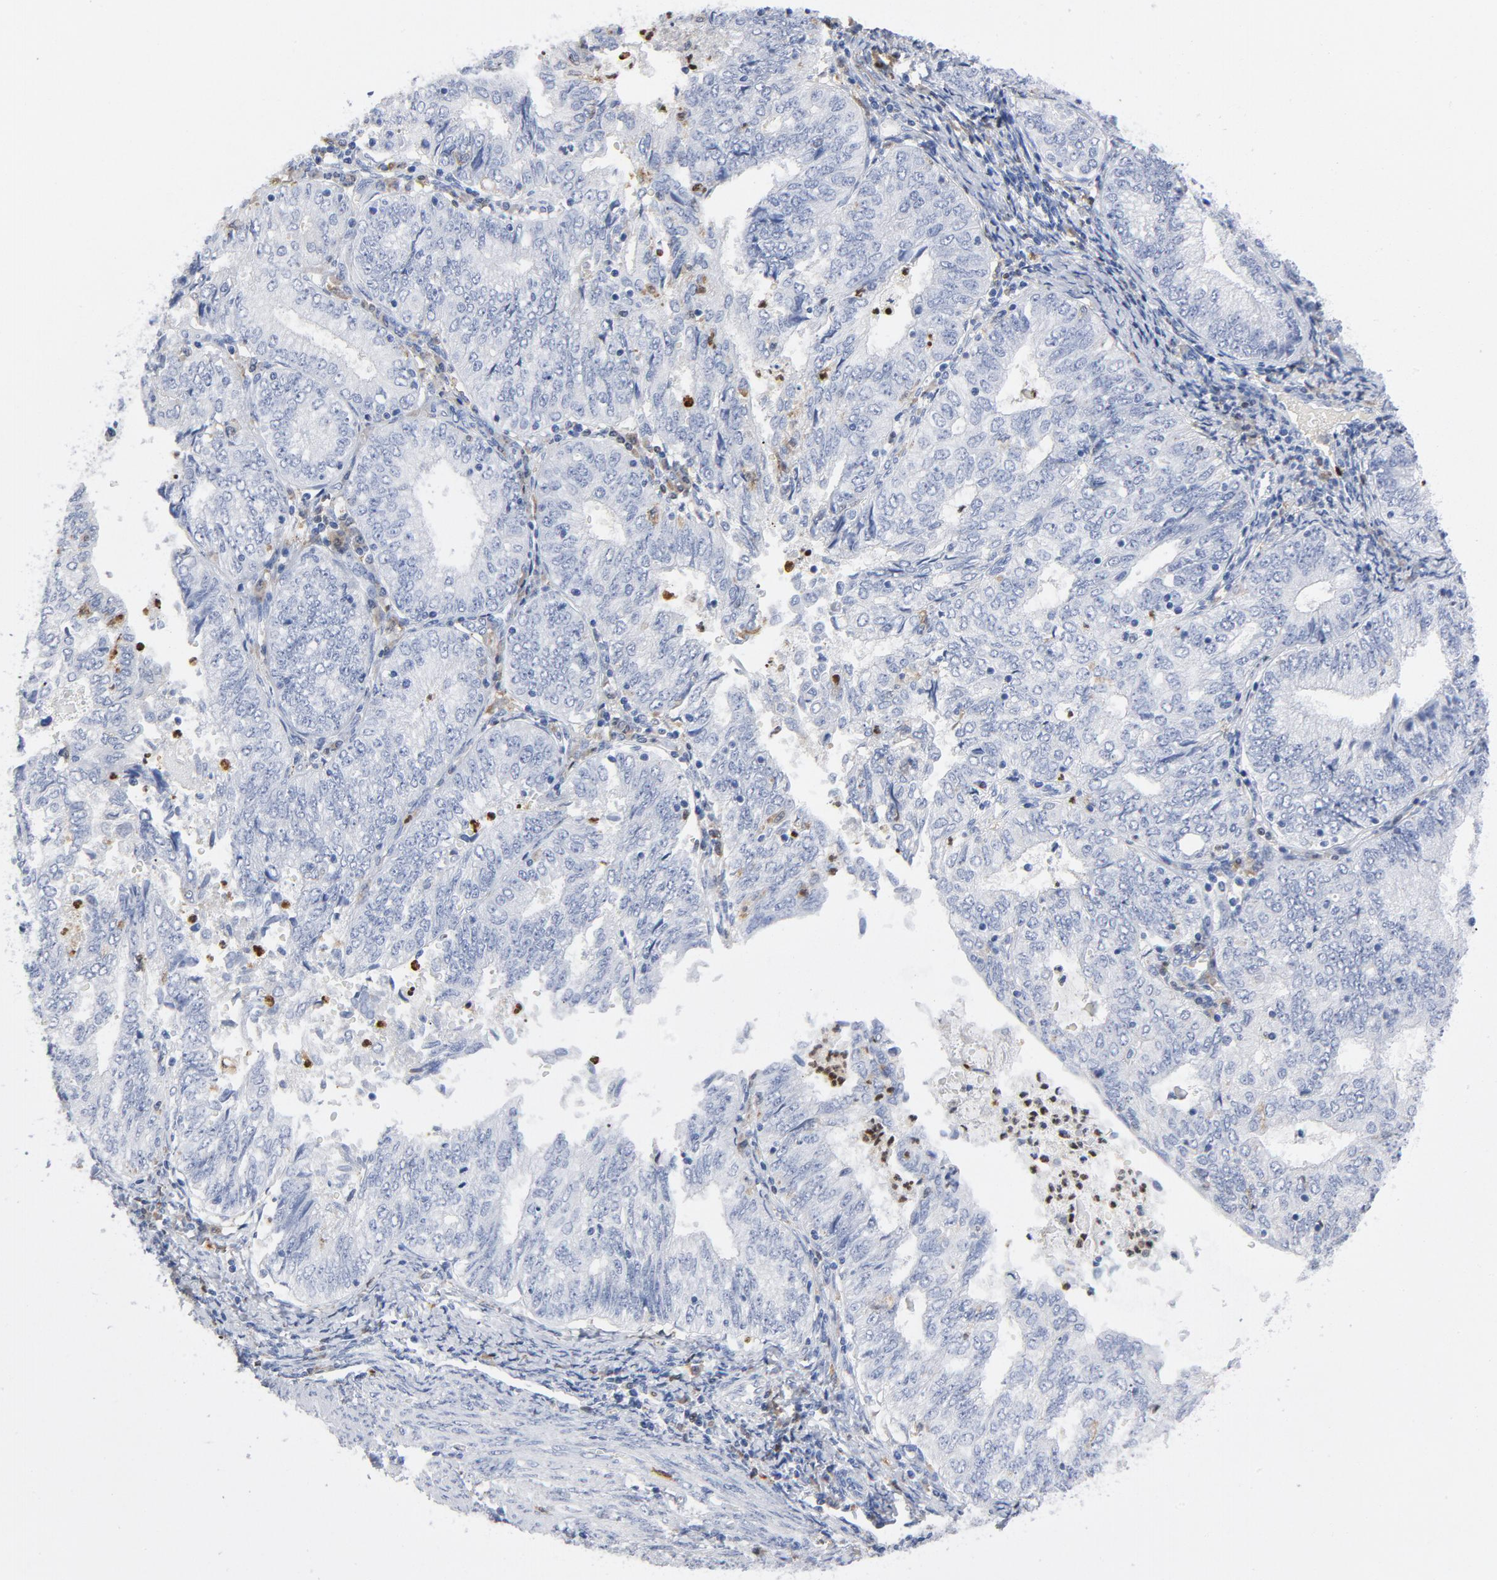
{"staining": {"intensity": "negative", "quantity": "none", "location": "none"}, "tissue": "endometrial cancer", "cell_type": "Tumor cells", "image_type": "cancer", "snomed": [{"axis": "morphology", "description": "Adenocarcinoma, NOS"}, {"axis": "topography", "description": "Endometrium"}], "caption": "A histopathology image of endometrial adenocarcinoma stained for a protein reveals no brown staining in tumor cells.", "gene": "NCF1", "patient": {"sex": "female", "age": 69}}